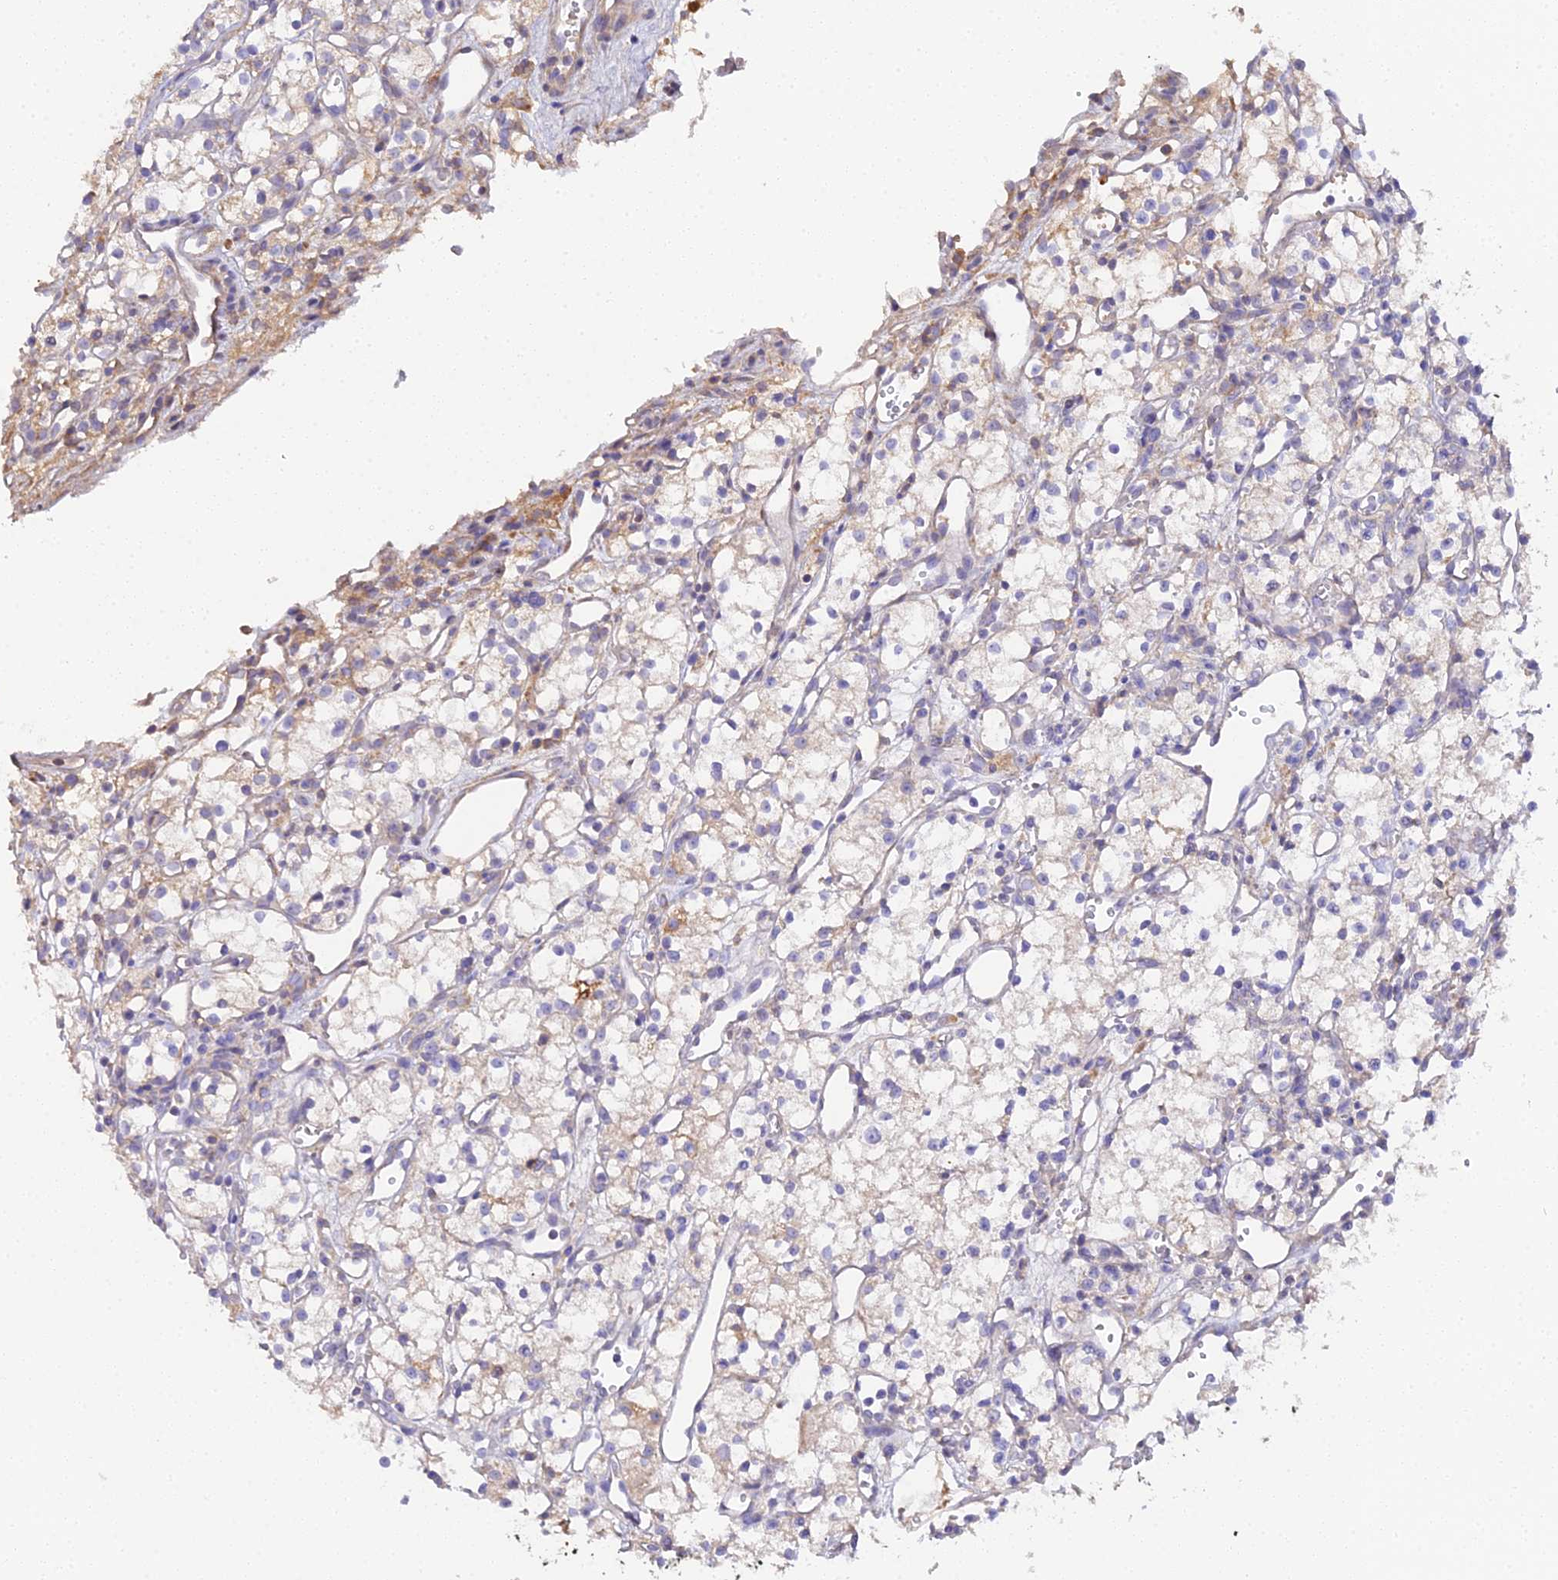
{"staining": {"intensity": "moderate", "quantity": "<25%", "location": "cytoplasmic/membranous"}, "tissue": "renal cancer", "cell_type": "Tumor cells", "image_type": "cancer", "snomed": [{"axis": "morphology", "description": "Adenocarcinoma, NOS"}, {"axis": "topography", "description": "Kidney"}], "caption": "Protein staining of renal adenocarcinoma tissue reveals moderate cytoplasmic/membranous positivity in about <25% of tumor cells.", "gene": "SCX", "patient": {"sex": "male", "age": 59}}